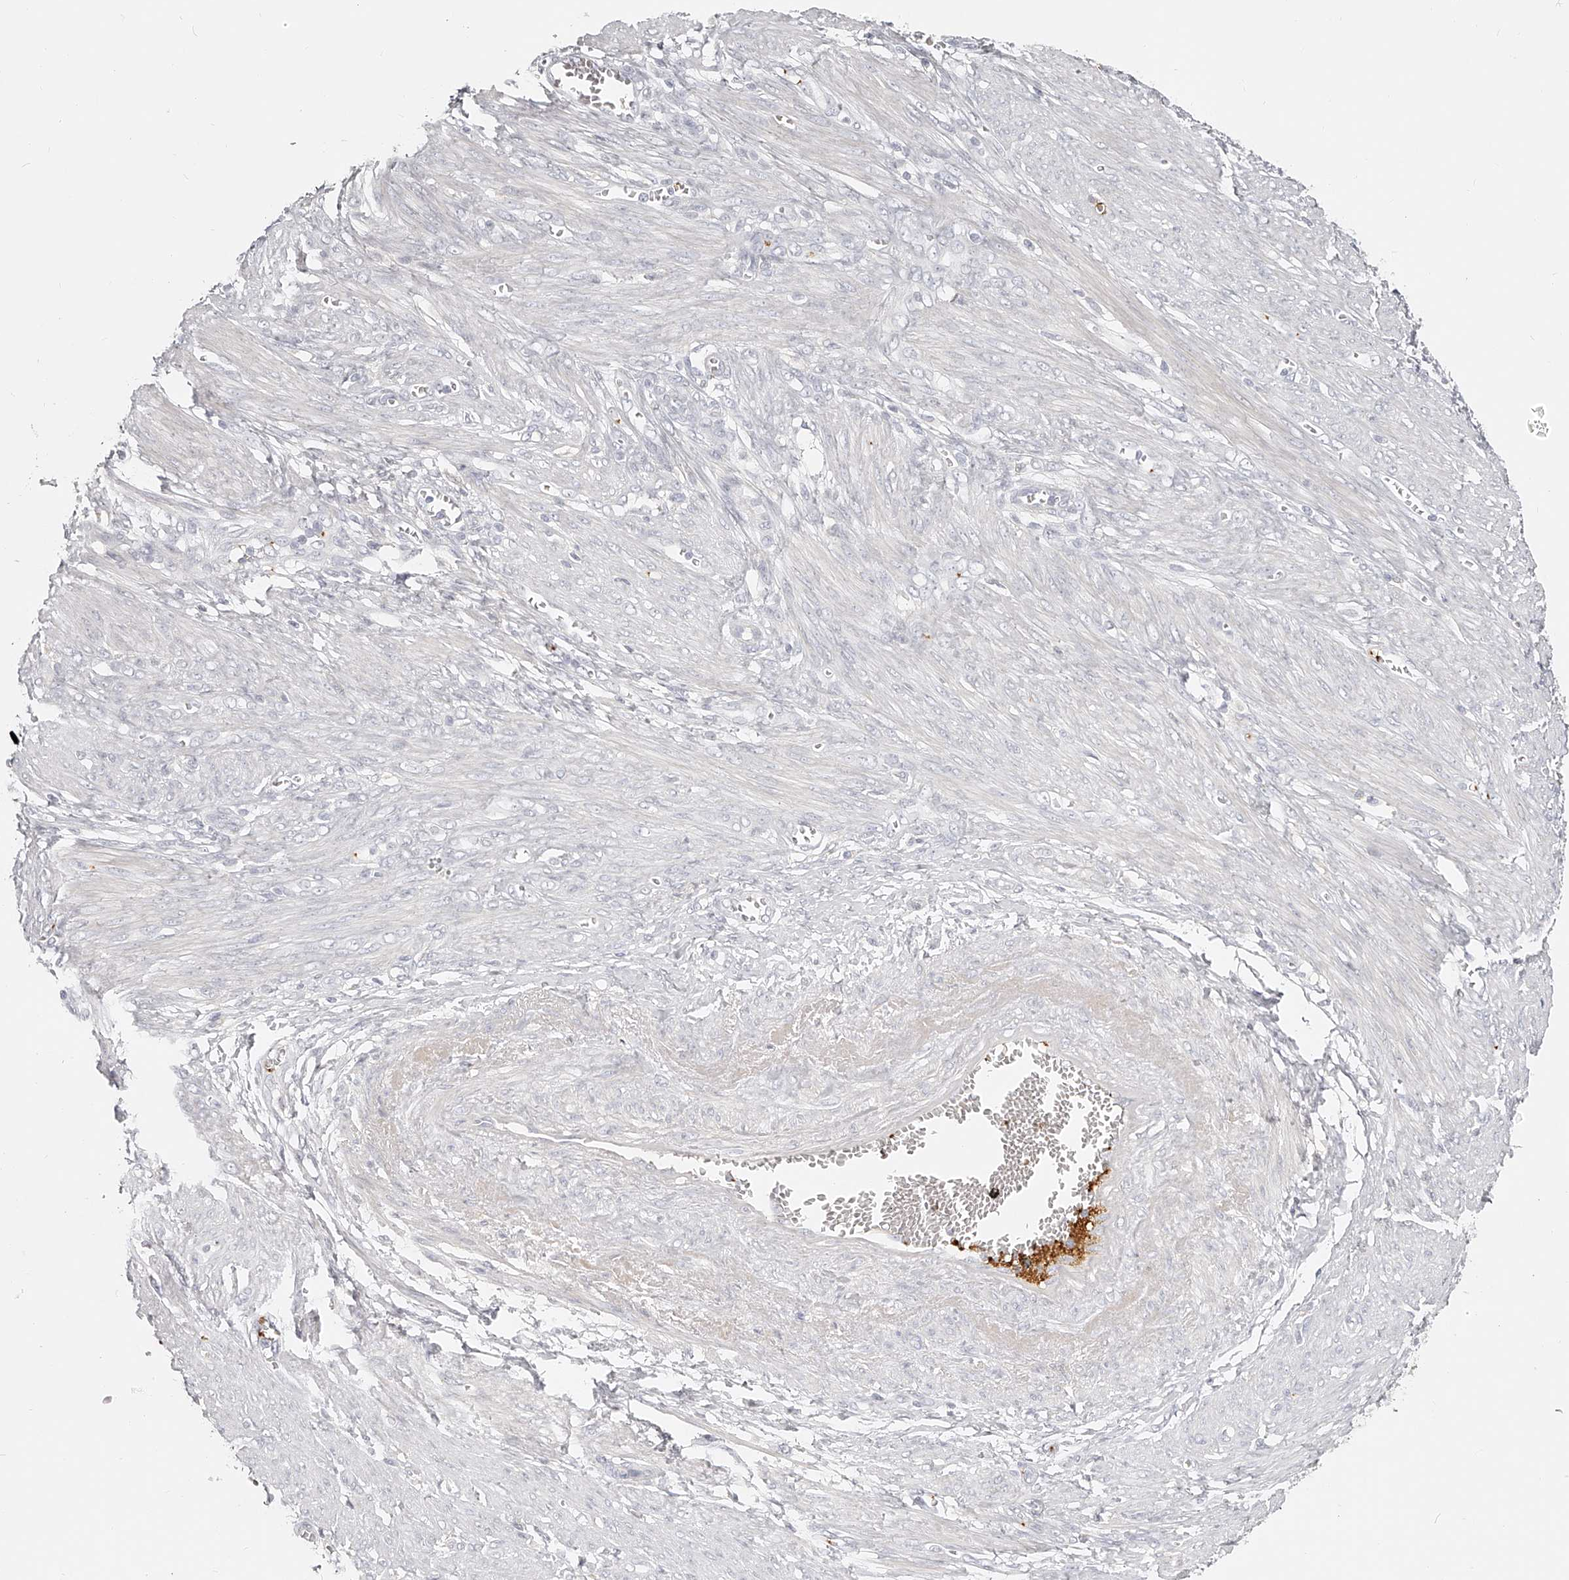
{"staining": {"intensity": "negative", "quantity": "none", "location": "none"}, "tissue": "endometrial cancer", "cell_type": "Tumor cells", "image_type": "cancer", "snomed": [{"axis": "morphology", "description": "Adenocarcinoma, NOS"}, {"axis": "topography", "description": "Endometrium"}], "caption": "Endometrial cancer (adenocarcinoma) was stained to show a protein in brown. There is no significant positivity in tumor cells.", "gene": "ITGB3", "patient": {"sex": "female", "age": 49}}